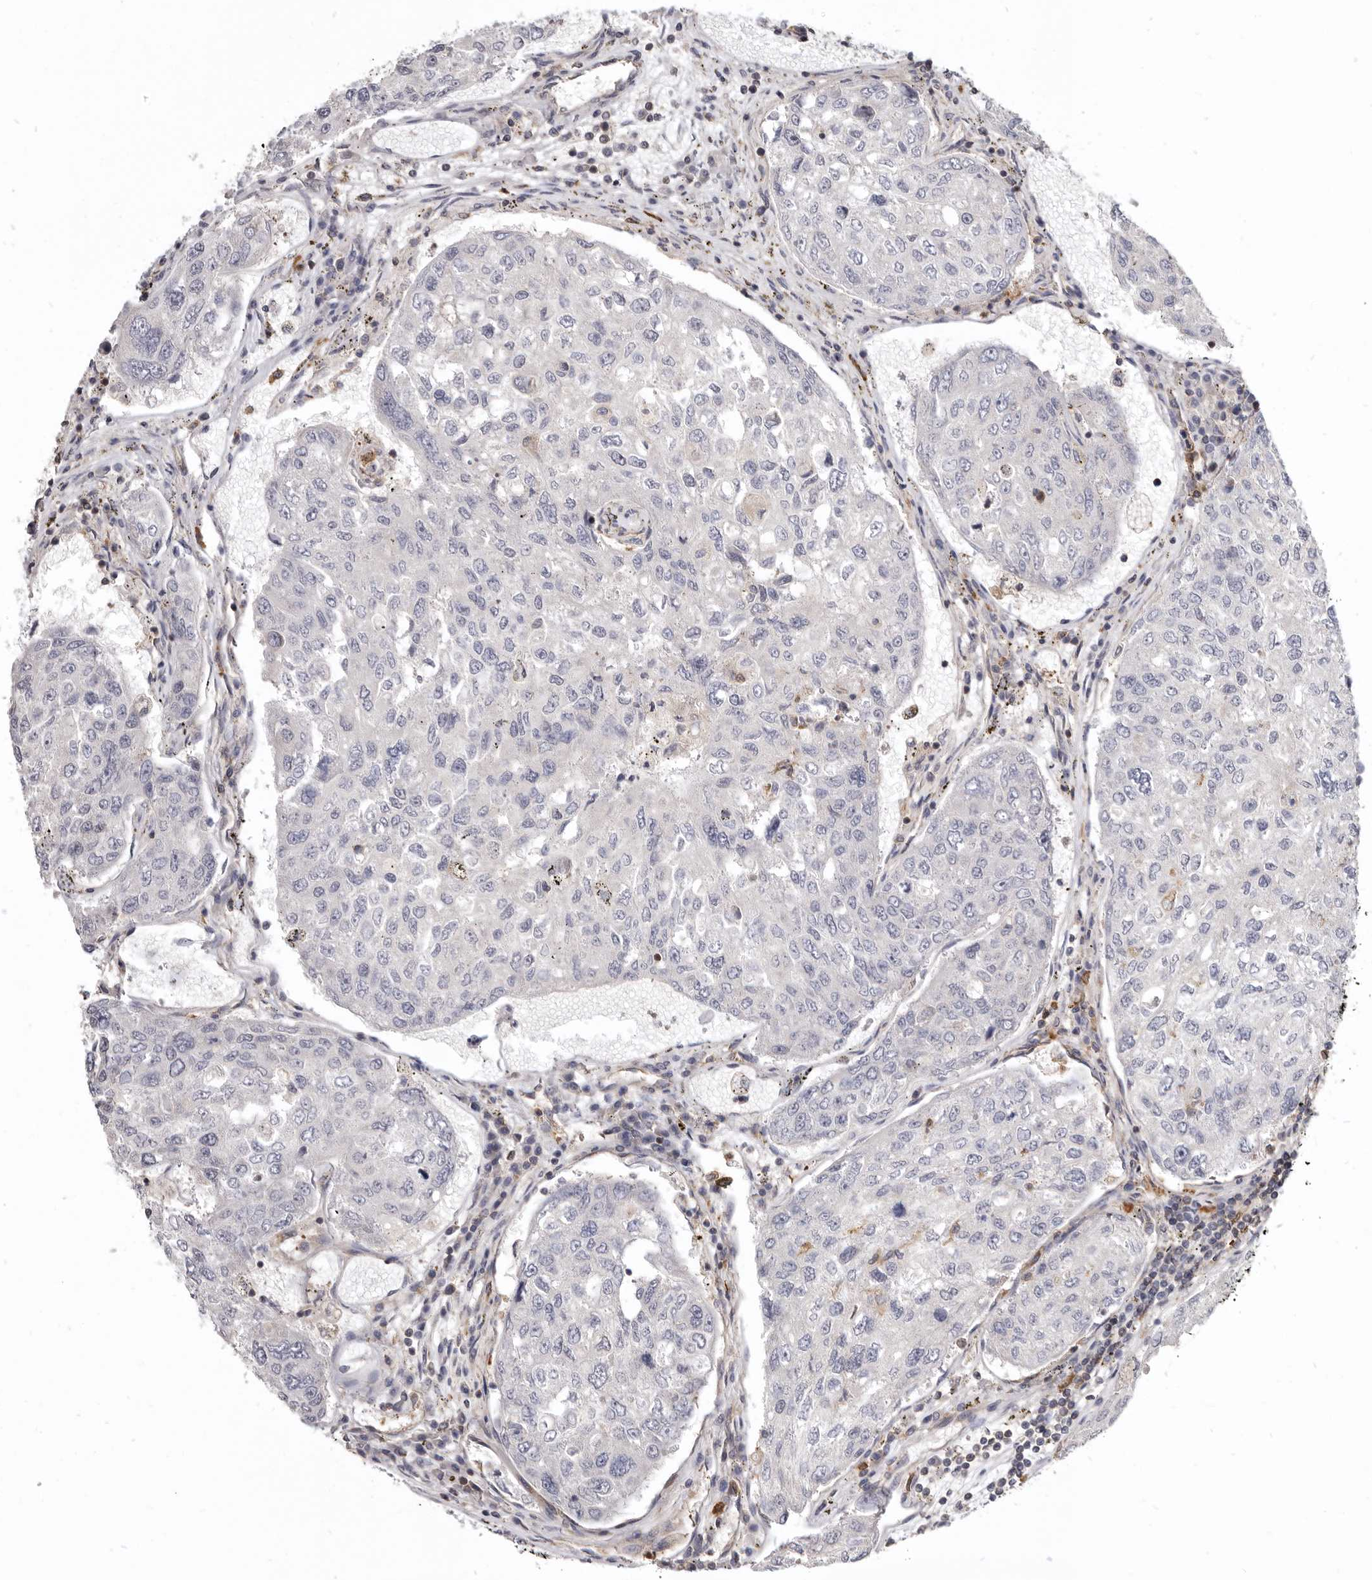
{"staining": {"intensity": "negative", "quantity": "none", "location": "none"}, "tissue": "urothelial cancer", "cell_type": "Tumor cells", "image_type": "cancer", "snomed": [{"axis": "morphology", "description": "Urothelial carcinoma, High grade"}, {"axis": "topography", "description": "Lymph node"}, {"axis": "topography", "description": "Urinary bladder"}], "caption": "A high-resolution histopathology image shows IHC staining of high-grade urothelial carcinoma, which demonstrates no significant positivity in tumor cells.", "gene": "CBL", "patient": {"sex": "male", "age": 51}}